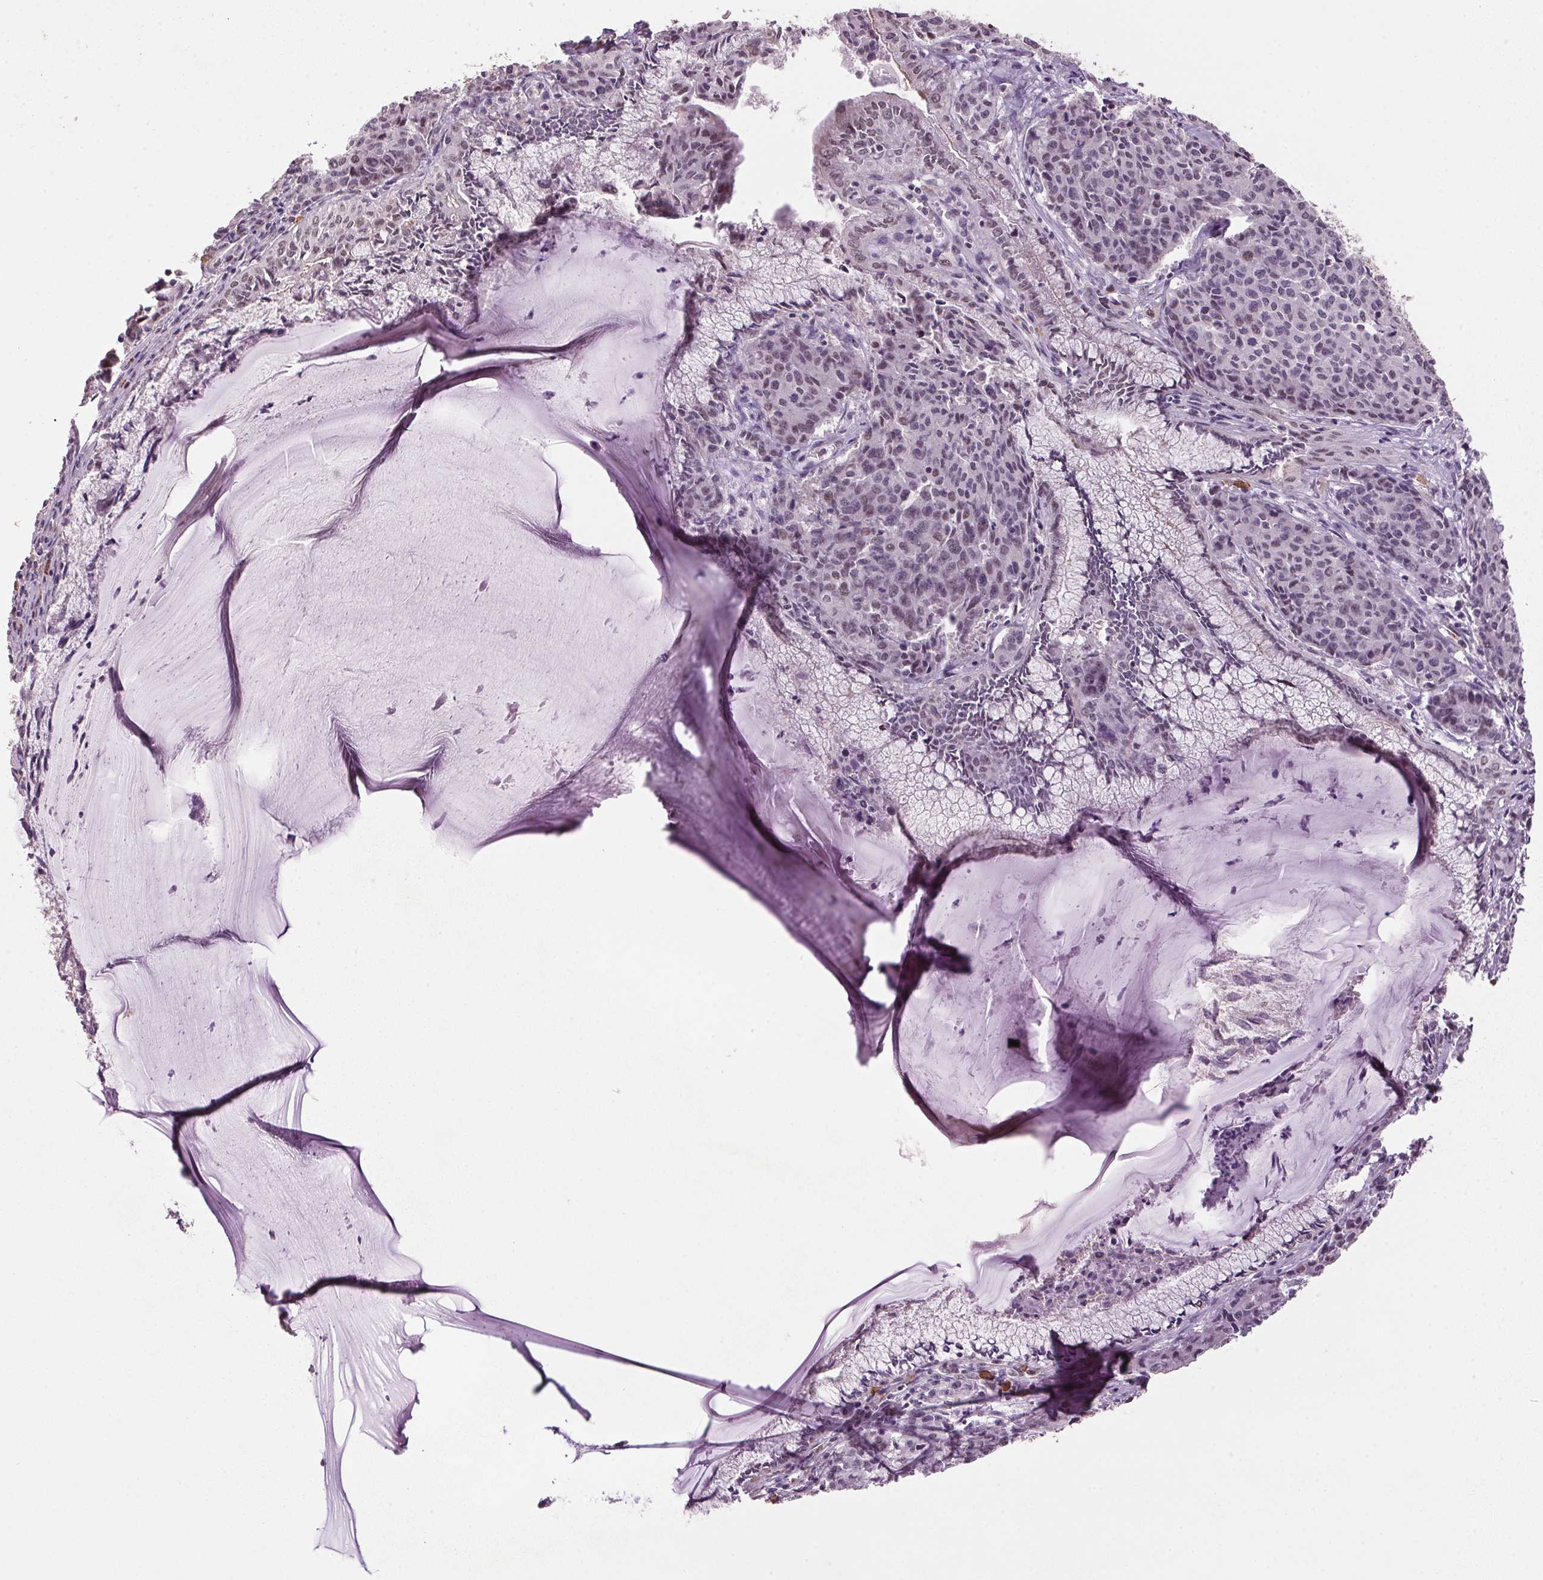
{"staining": {"intensity": "negative", "quantity": "none", "location": "none"}, "tissue": "cervical cancer", "cell_type": "Tumor cells", "image_type": "cancer", "snomed": [{"axis": "morphology", "description": "Squamous cell carcinoma, NOS"}, {"axis": "topography", "description": "Cervix"}], "caption": "DAB immunohistochemical staining of cervical squamous cell carcinoma demonstrates no significant staining in tumor cells.", "gene": "ZBTB4", "patient": {"sex": "female", "age": 28}}